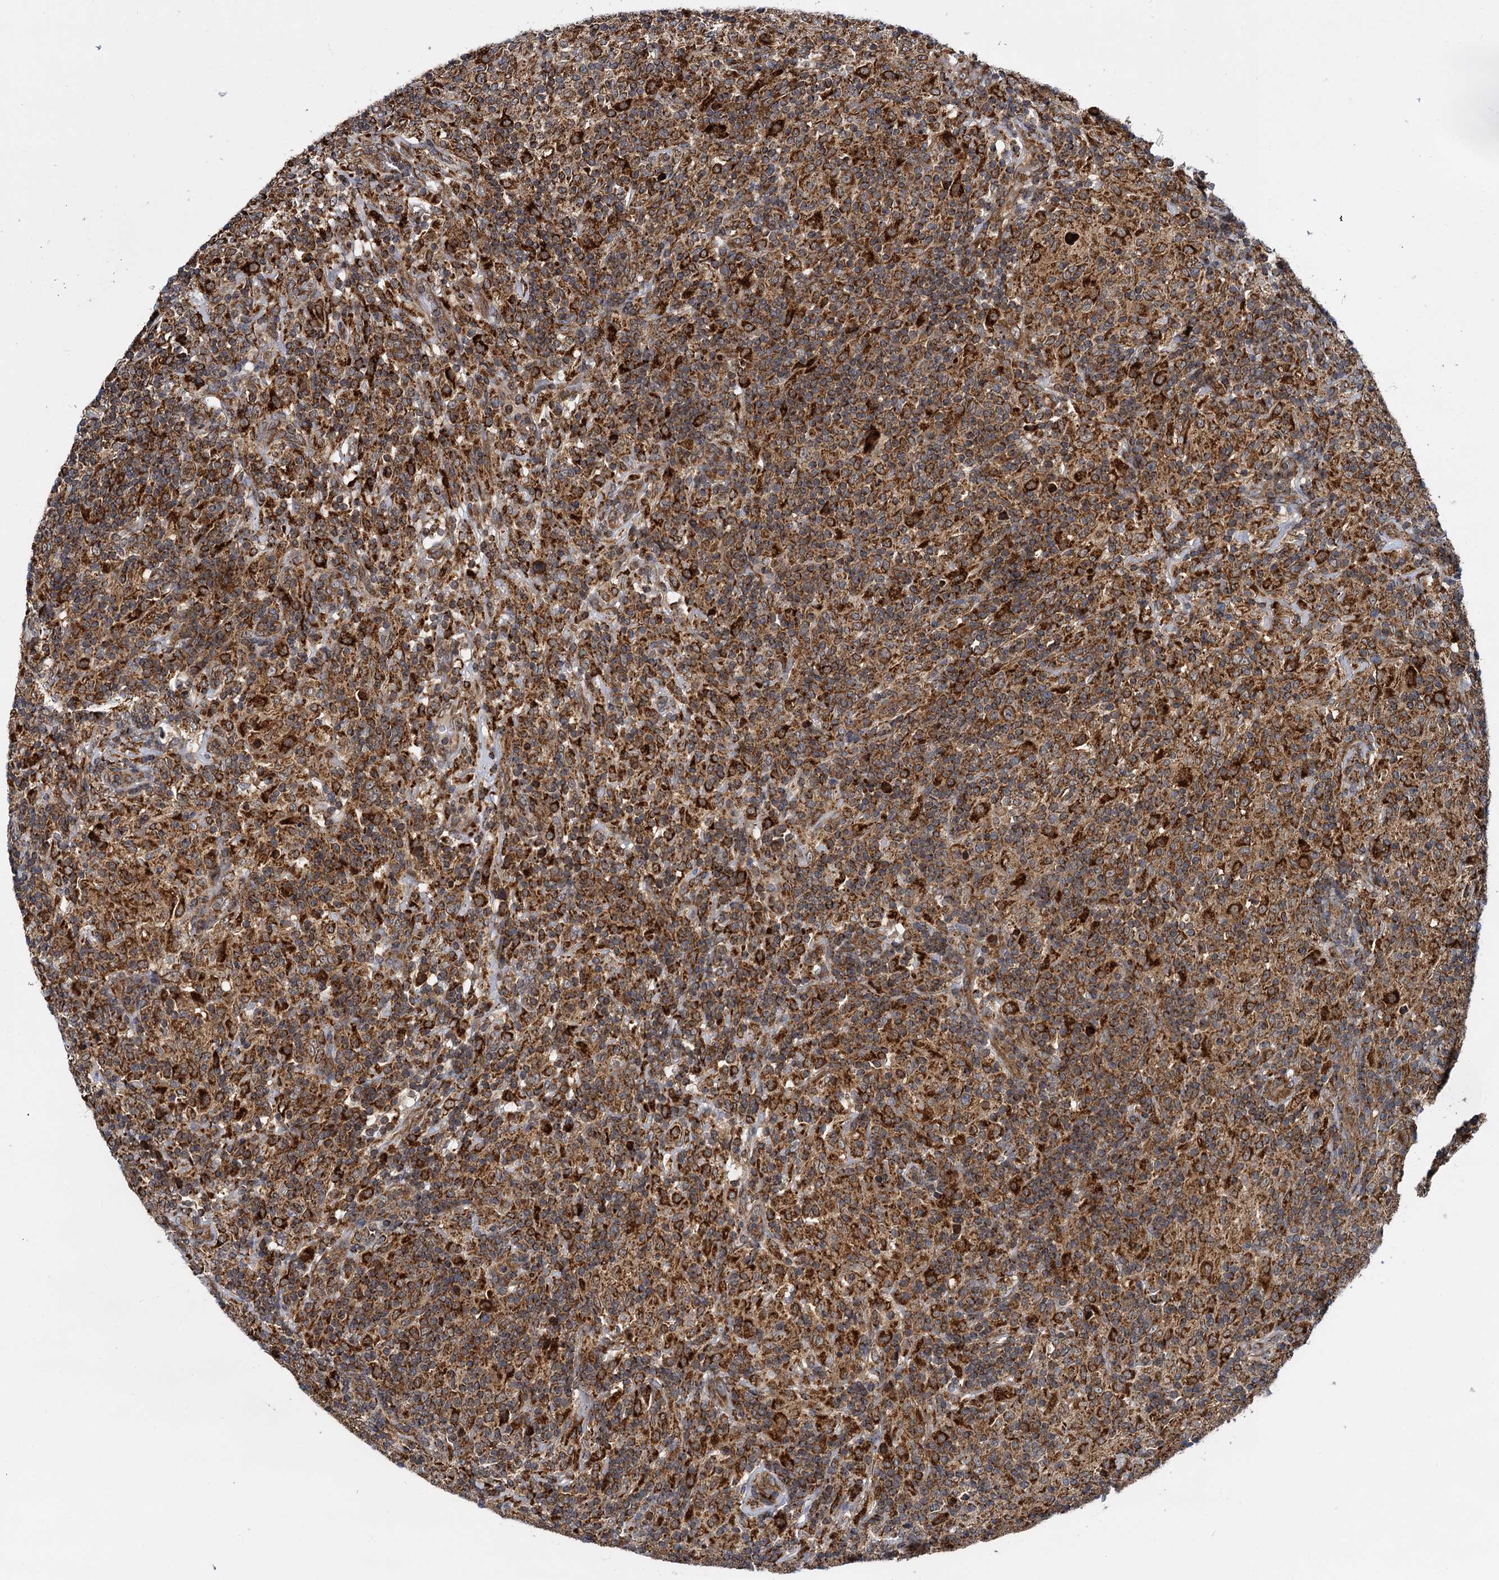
{"staining": {"intensity": "strong", "quantity": ">75%", "location": "cytoplasmic/membranous"}, "tissue": "lymphoma", "cell_type": "Tumor cells", "image_type": "cancer", "snomed": [{"axis": "morphology", "description": "Hodgkin's disease, NOS"}, {"axis": "topography", "description": "Lymph node"}], "caption": "Immunohistochemical staining of human Hodgkin's disease exhibits strong cytoplasmic/membranous protein expression in about >75% of tumor cells. Using DAB (3,3'-diaminobenzidine) (brown) and hematoxylin (blue) stains, captured at high magnification using brightfield microscopy.", "gene": "UFM1", "patient": {"sex": "male", "age": 70}}